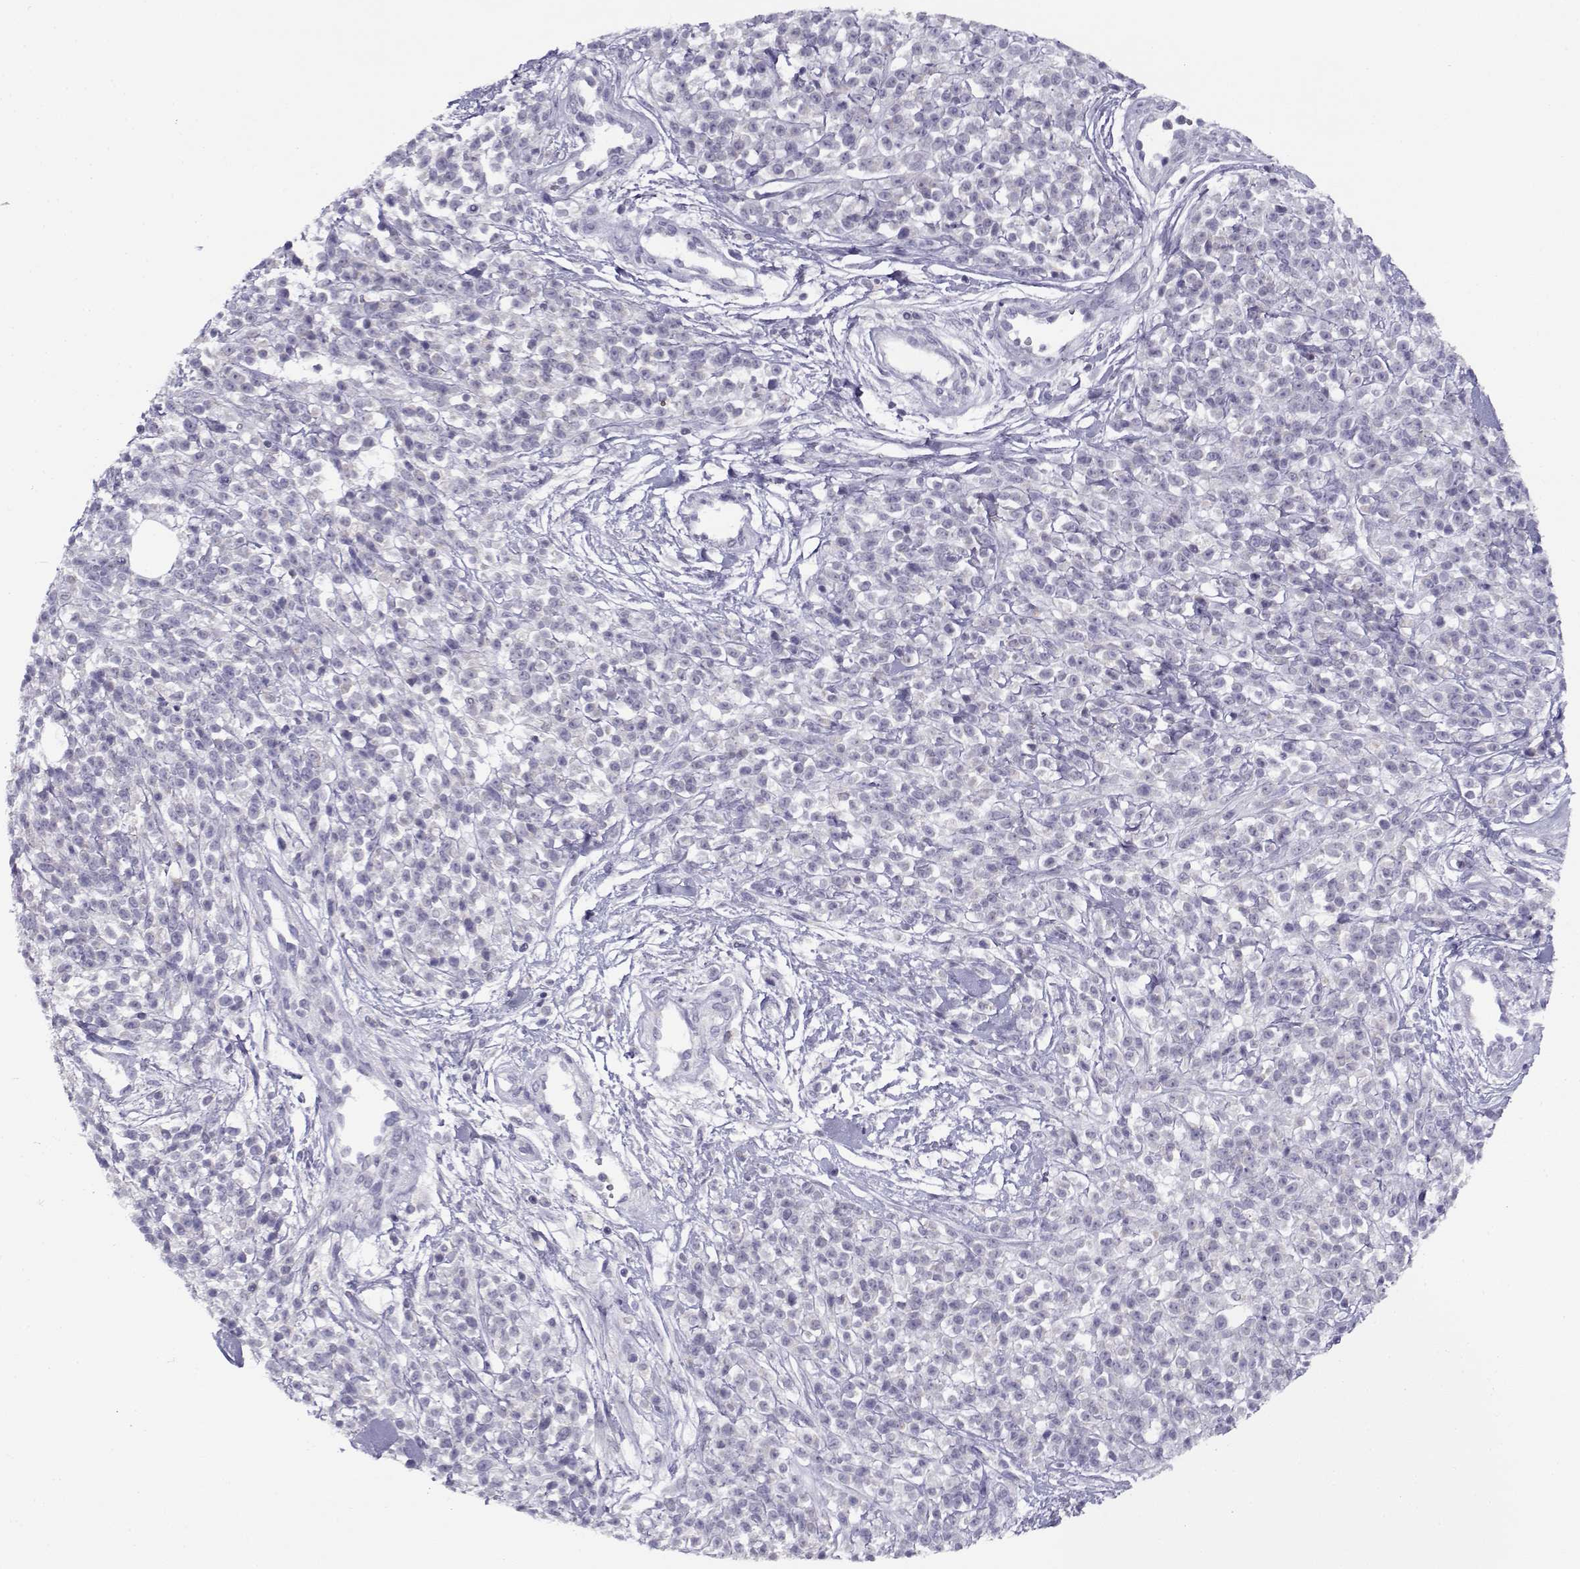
{"staining": {"intensity": "negative", "quantity": "none", "location": "none"}, "tissue": "melanoma", "cell_type": "Tumor cells", "image_type": "cancer", "snomed": [{"axis": "morphology", "description": "Malignant melanoma, NOS"}, {"axis": "topography", "description": "Skin"}, {"axis": "topography", "description": "Skin of trunk"}], "caption": "IHC image of neoplastic tissue: human melanoma stained with DAB (3,3'-diaminobenzidine) demonstrates no significant protein expression in tumor cells.", "gene": "FAM166A", "patient": {"sex": "male", "age": 74}}